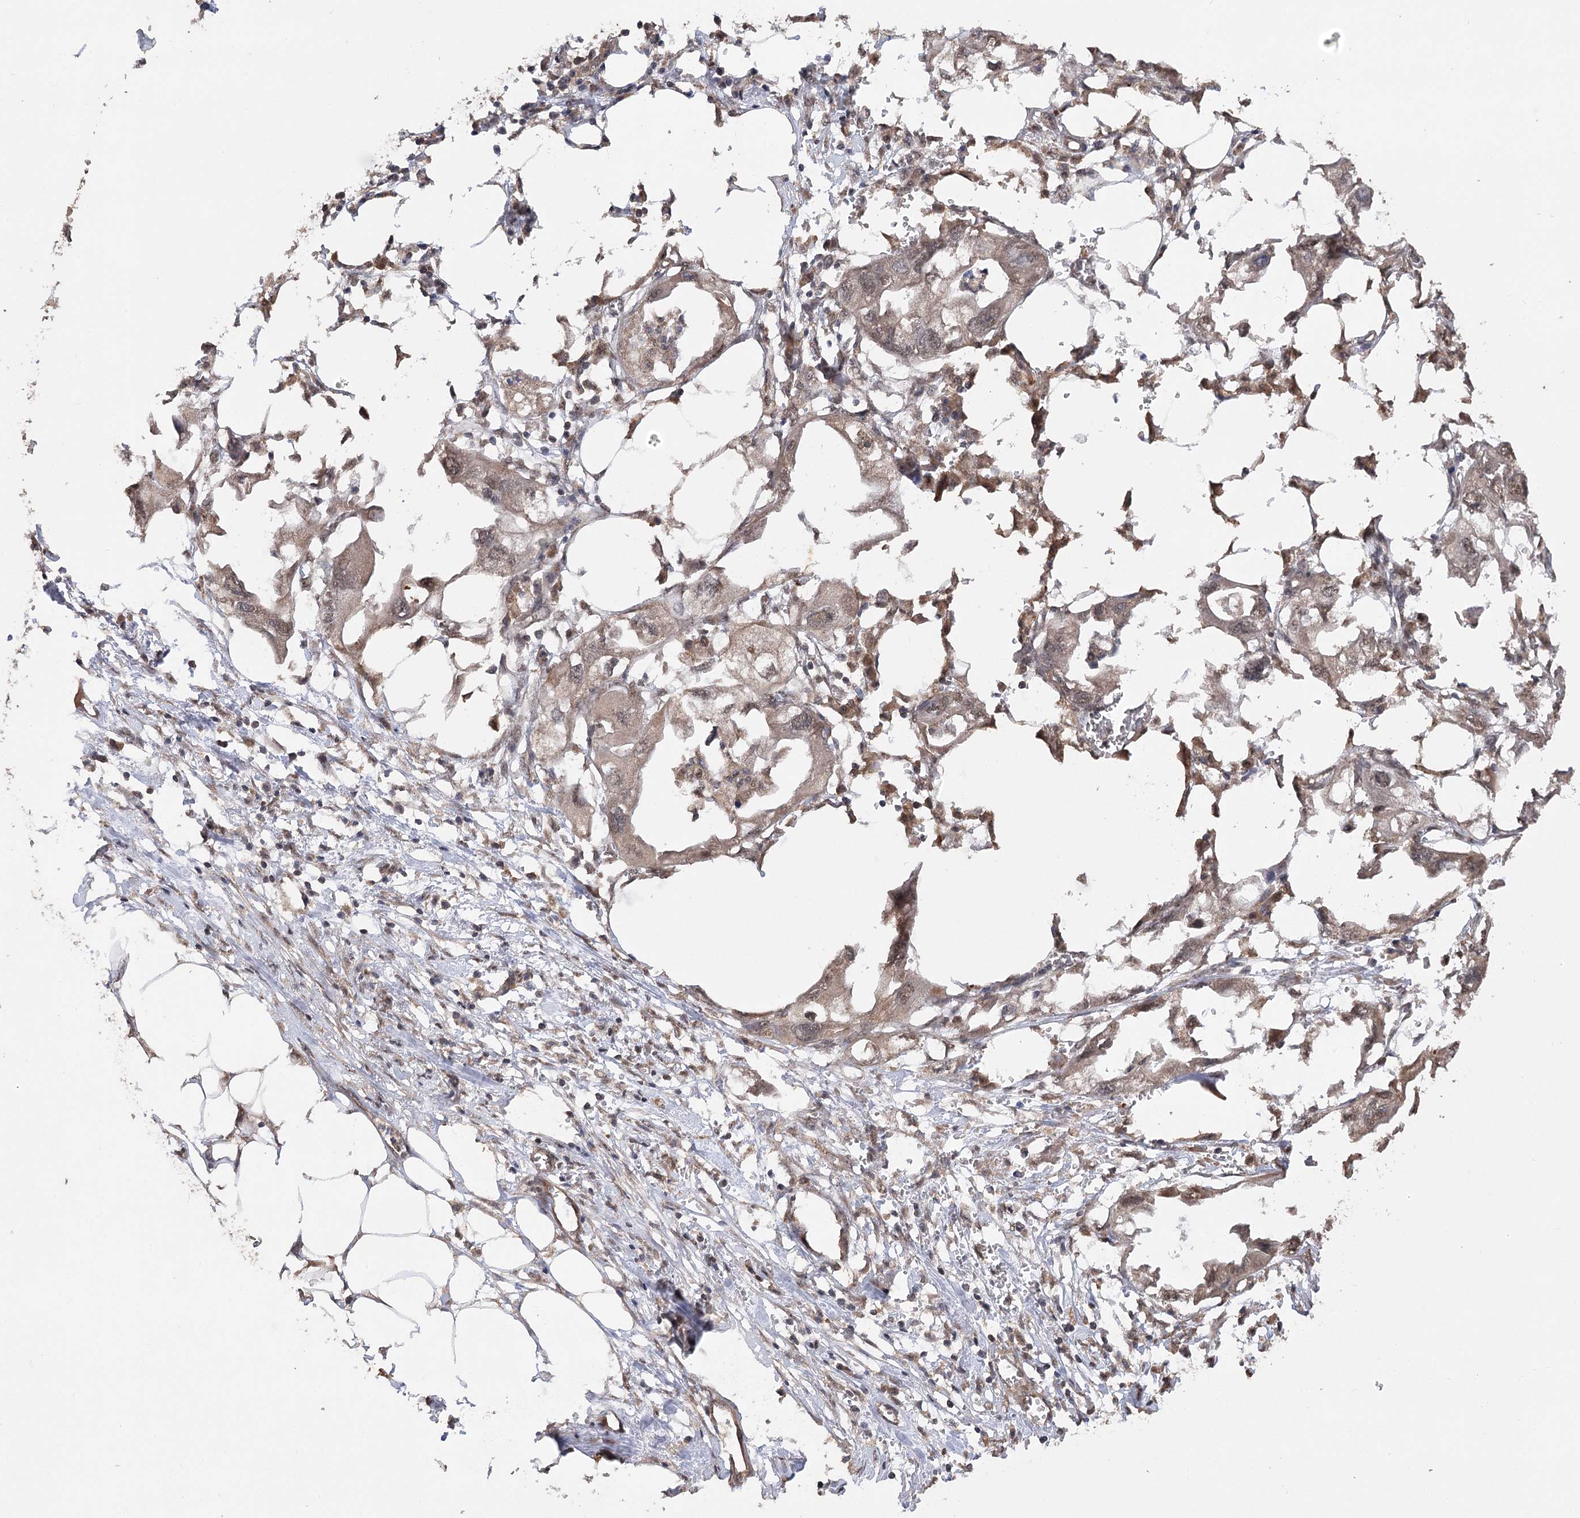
{"staining": {"intensity": "moderate", "quantity": ">75%", "location": "cytoplasmic/membranous,nuclear"}, "tissue": "endometrial cancer", "cell_type": "Tumor cells", "image_type": "cancer", "snomed": [{"axis": "morphology", "description": "Adenocarcinoma, NOS"}, {"axis": "morphology", "description": "Adenocarcinoma, metastatic, NOS"}, {"axis": "topography", "description": "Adipose tissue"}, {"axis": "topography", "description": "Endometrium"}], "caption": "A medium amount of moderate cytoplasmic/membranous and nuclear expression is identified in approximately >75% of tumor cells in adenocarcinoma (endometrial) tissue. The staining was performed using DAB (3,3'-diaminobenzidine), with brown indicating positive protein expression. Nuclei are stained blue with hematoxylin.", "gene": "TENM2", "patient": {"sex": "female", "age": 67}}